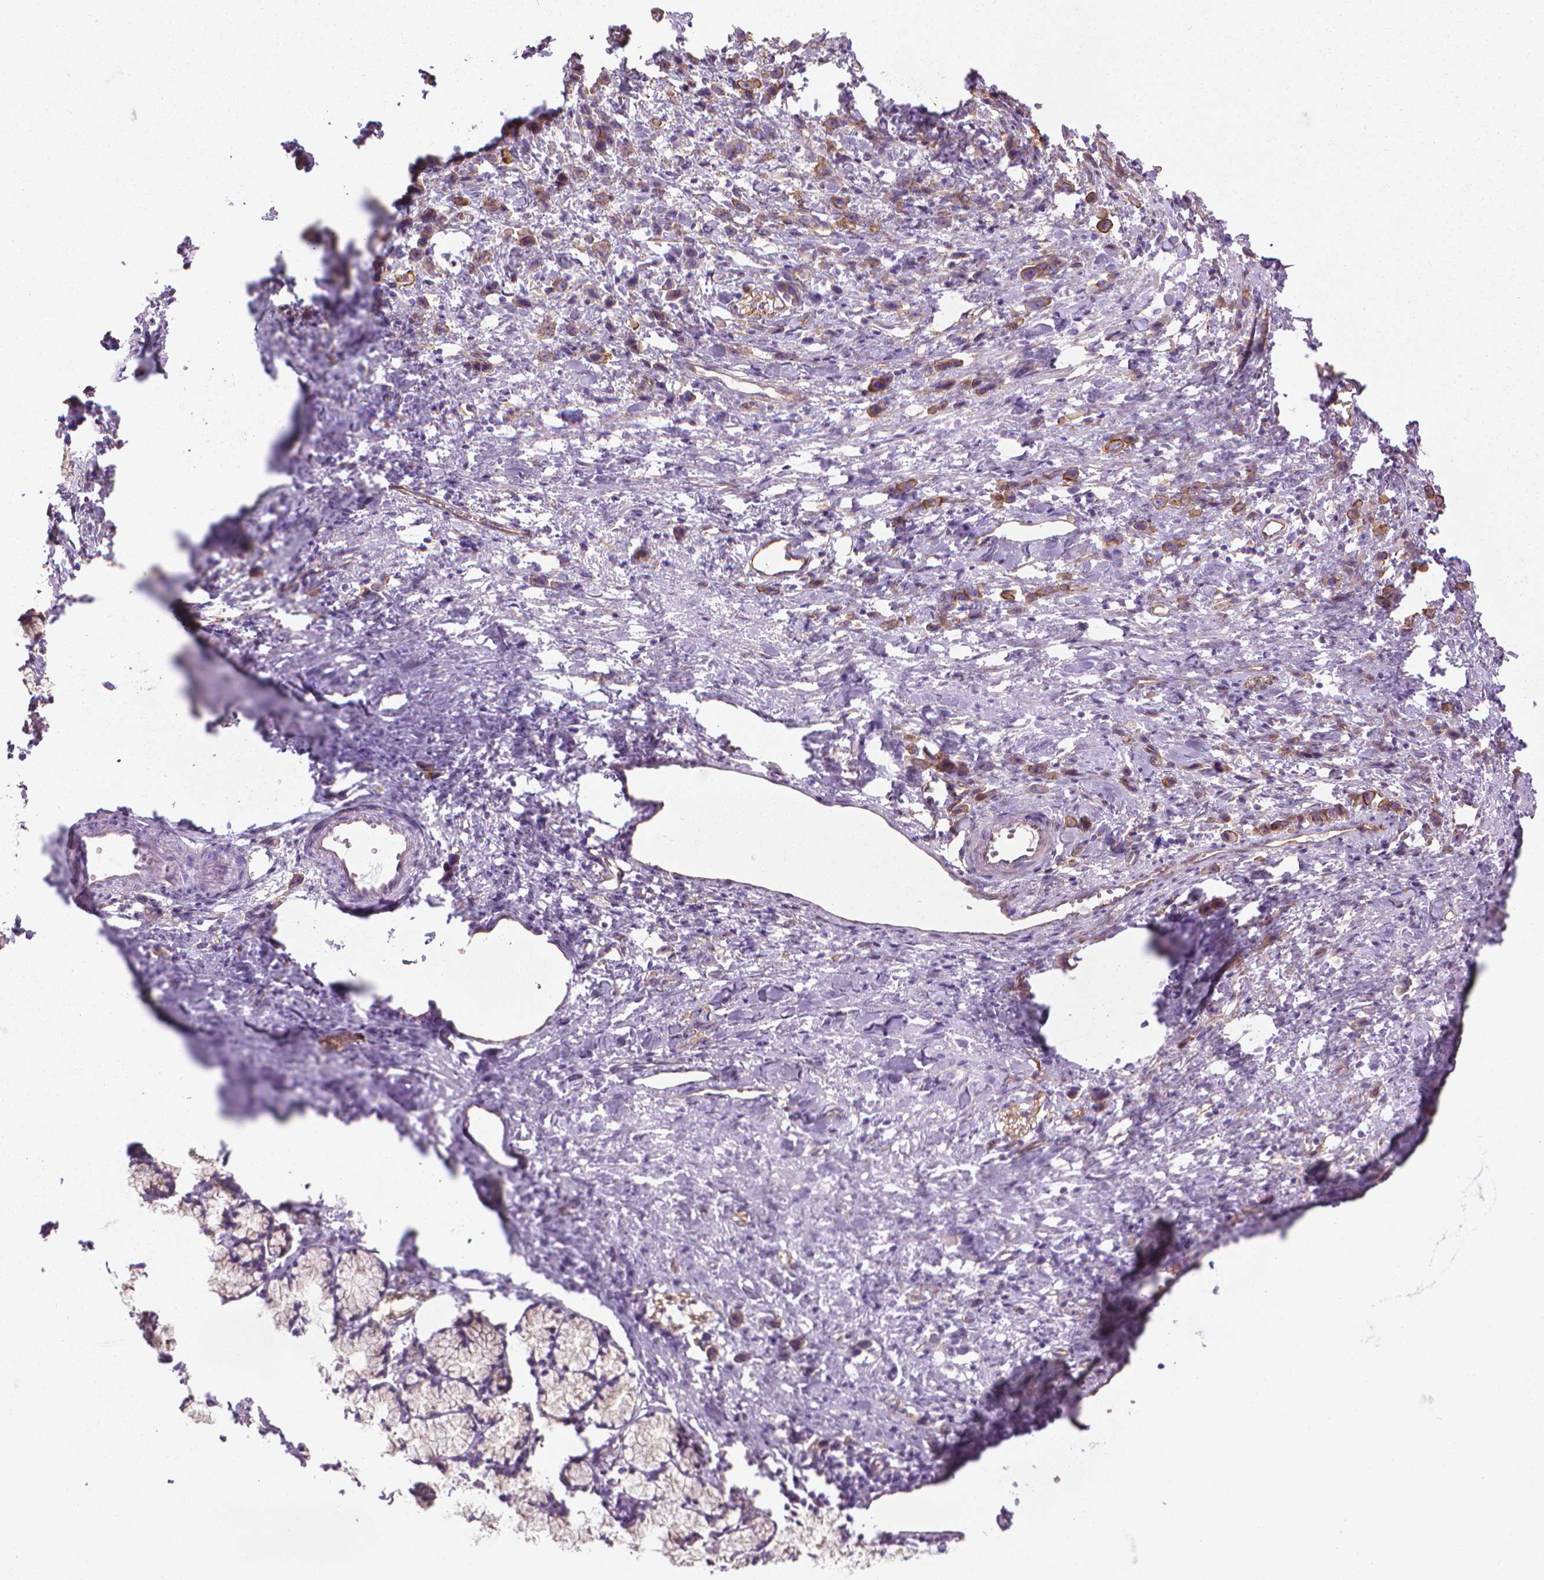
{"staining": {"intensity": "weak", "quantity": ">75%", "location": "cytoplasmic/membranous"}, "tissue": "stomach cancer", "cell_type": "Tumor cells", "image_type": "cancer", "snomed": [{"axis": "morphology", "description": "Adenocarcinoma, NOS"}, {"axis": "topography", "description": "Stomach"}], "caption": "Protein analysis of stomach cancer tissue displays weak cytoplasmic/membranous expression in about >75% of tumor cells.", "gene": "TENT5A", "patient": {"sex": "male", "age": 47}}